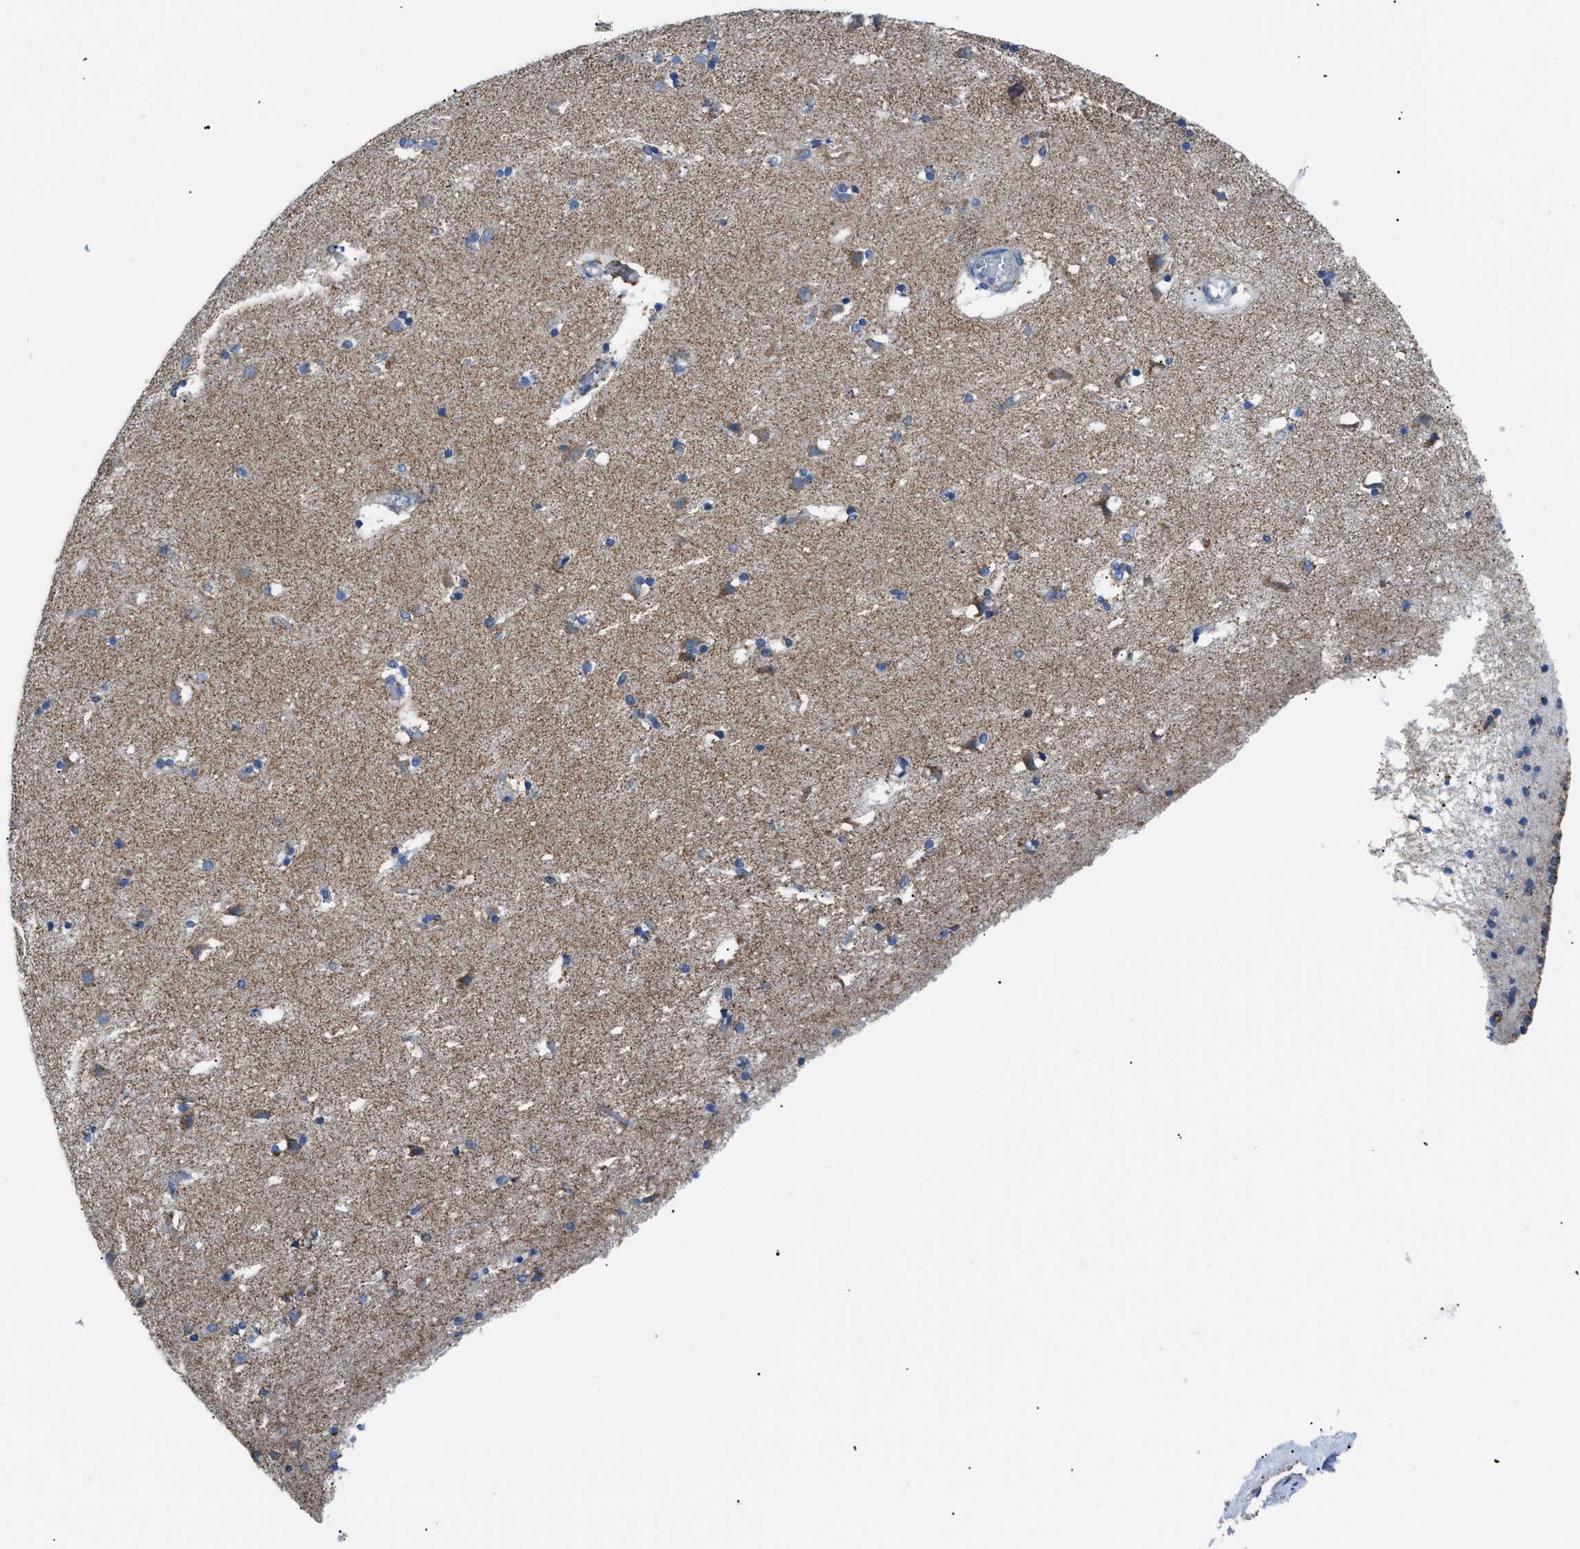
{"staining": {"intensity": "moderate", "quantity": "25%-75%", "location": "cytoplasmic/membranous"}, "tissue": "caudate", "cell_type": "Glial cells", "image_type": "normal", "snomed": [{"axis": "morphology", "description": "Normal tissue, NOS"}, {"axis": "topography", "description": "Lateral ventricle wall"}], "caption": "Protein analysis of normal caudate shows moderate cytoplasmic/membranous expression in about 25%-75% of glial cells. (brown staining indicates protein expression, while blue staining denotes nuclei).", "gene": "PHB2", "patient": {"sex": "male", "age": 45}}